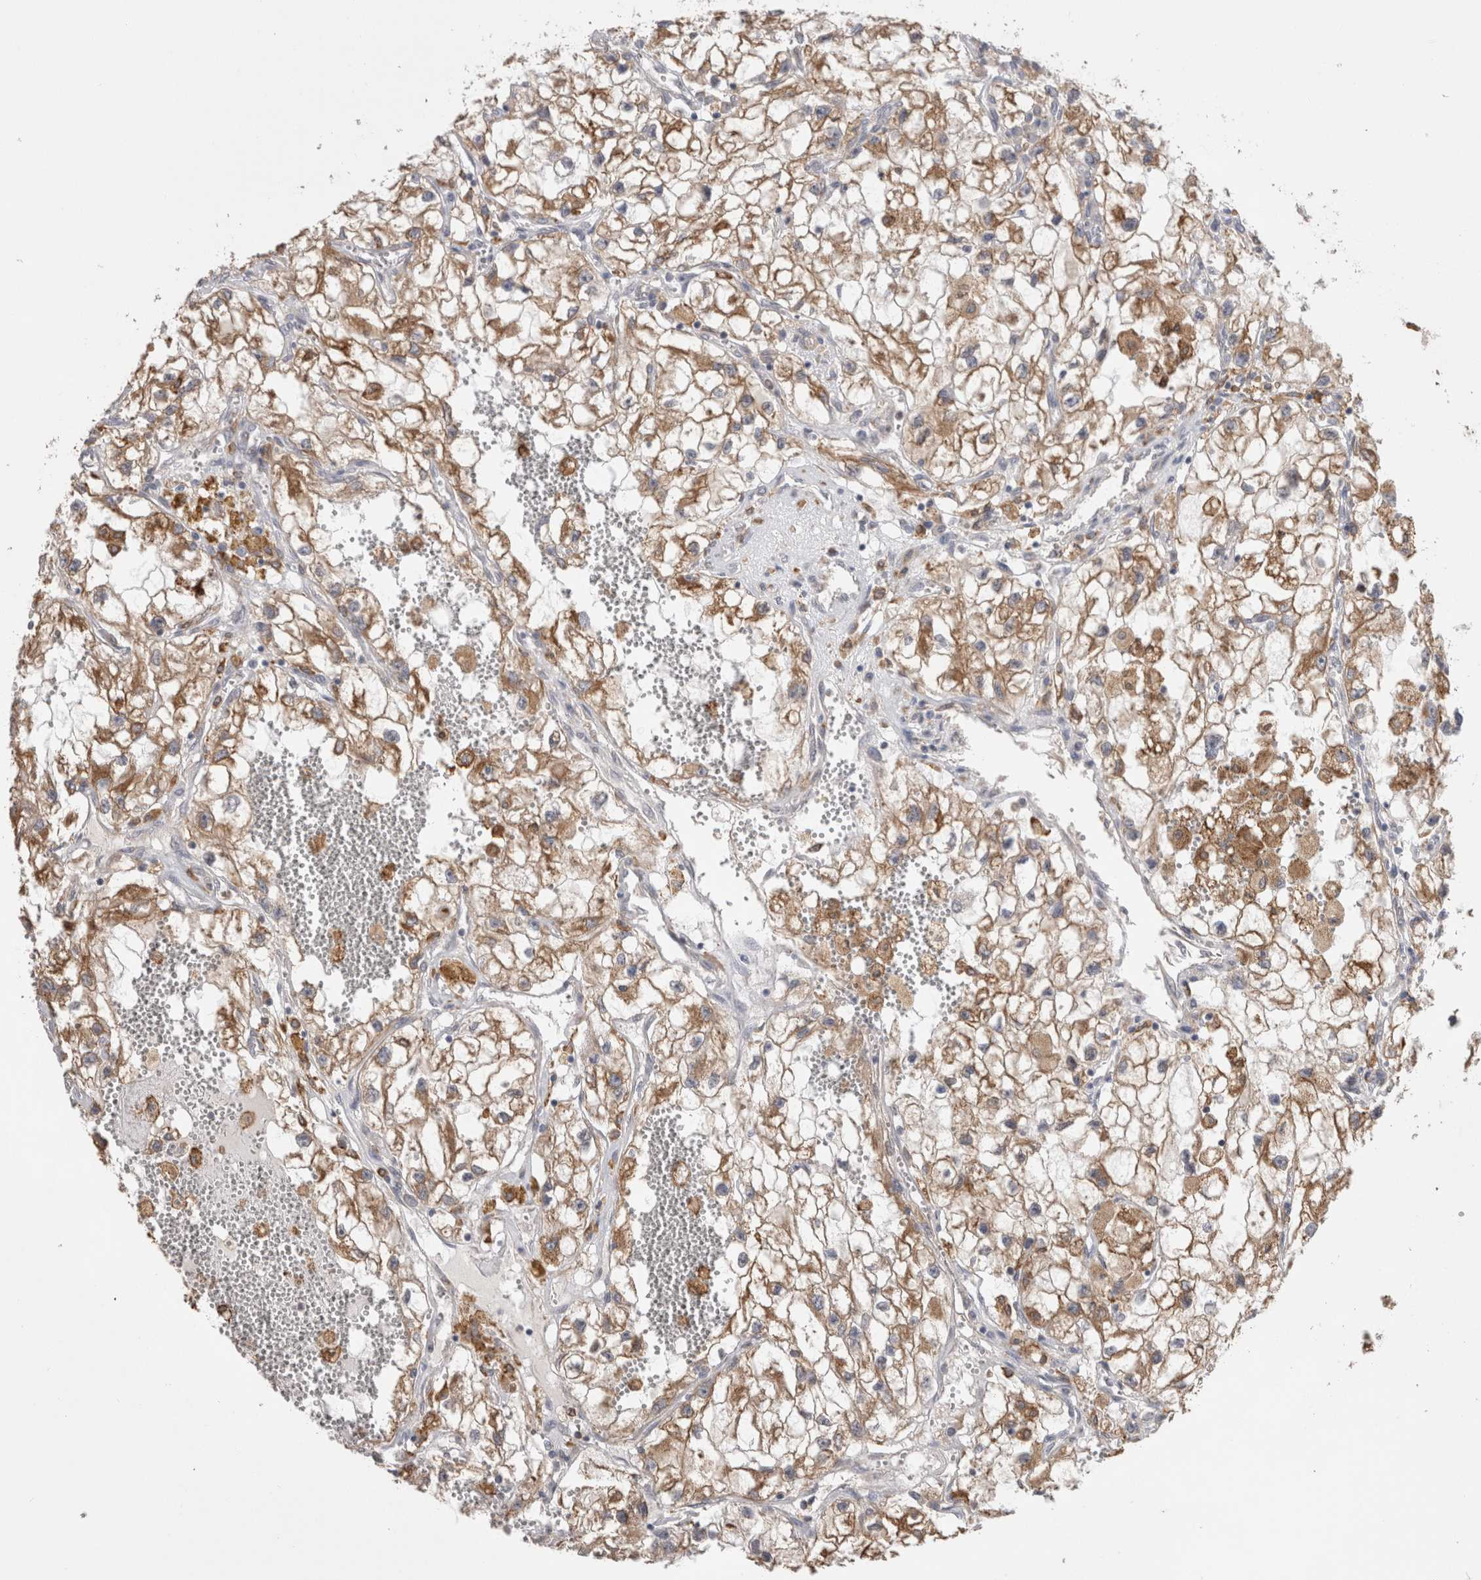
{"staining": {"intensity": "moderate", "quantity": ">75%", "location": "cytoplasmic/membranous"}, "tissue": "renal cancer", "cell_type": "Tumor cells", "image_type": "cancer", "snomed": [{"axis": "morphology", "description": "Adenocarcinoma, NOS"}, {"axis": "topography", "description": "Kidney"}], "caption": "Immunohistochemical staining of renal cancer (adenocarcinoma) displays medium levels of moderate cytoplasmic/membranous protein expression in approximately >75% of tumor cells.", "gene": "LRPAP1", "patient": {"sex": "female", "age": 70}}